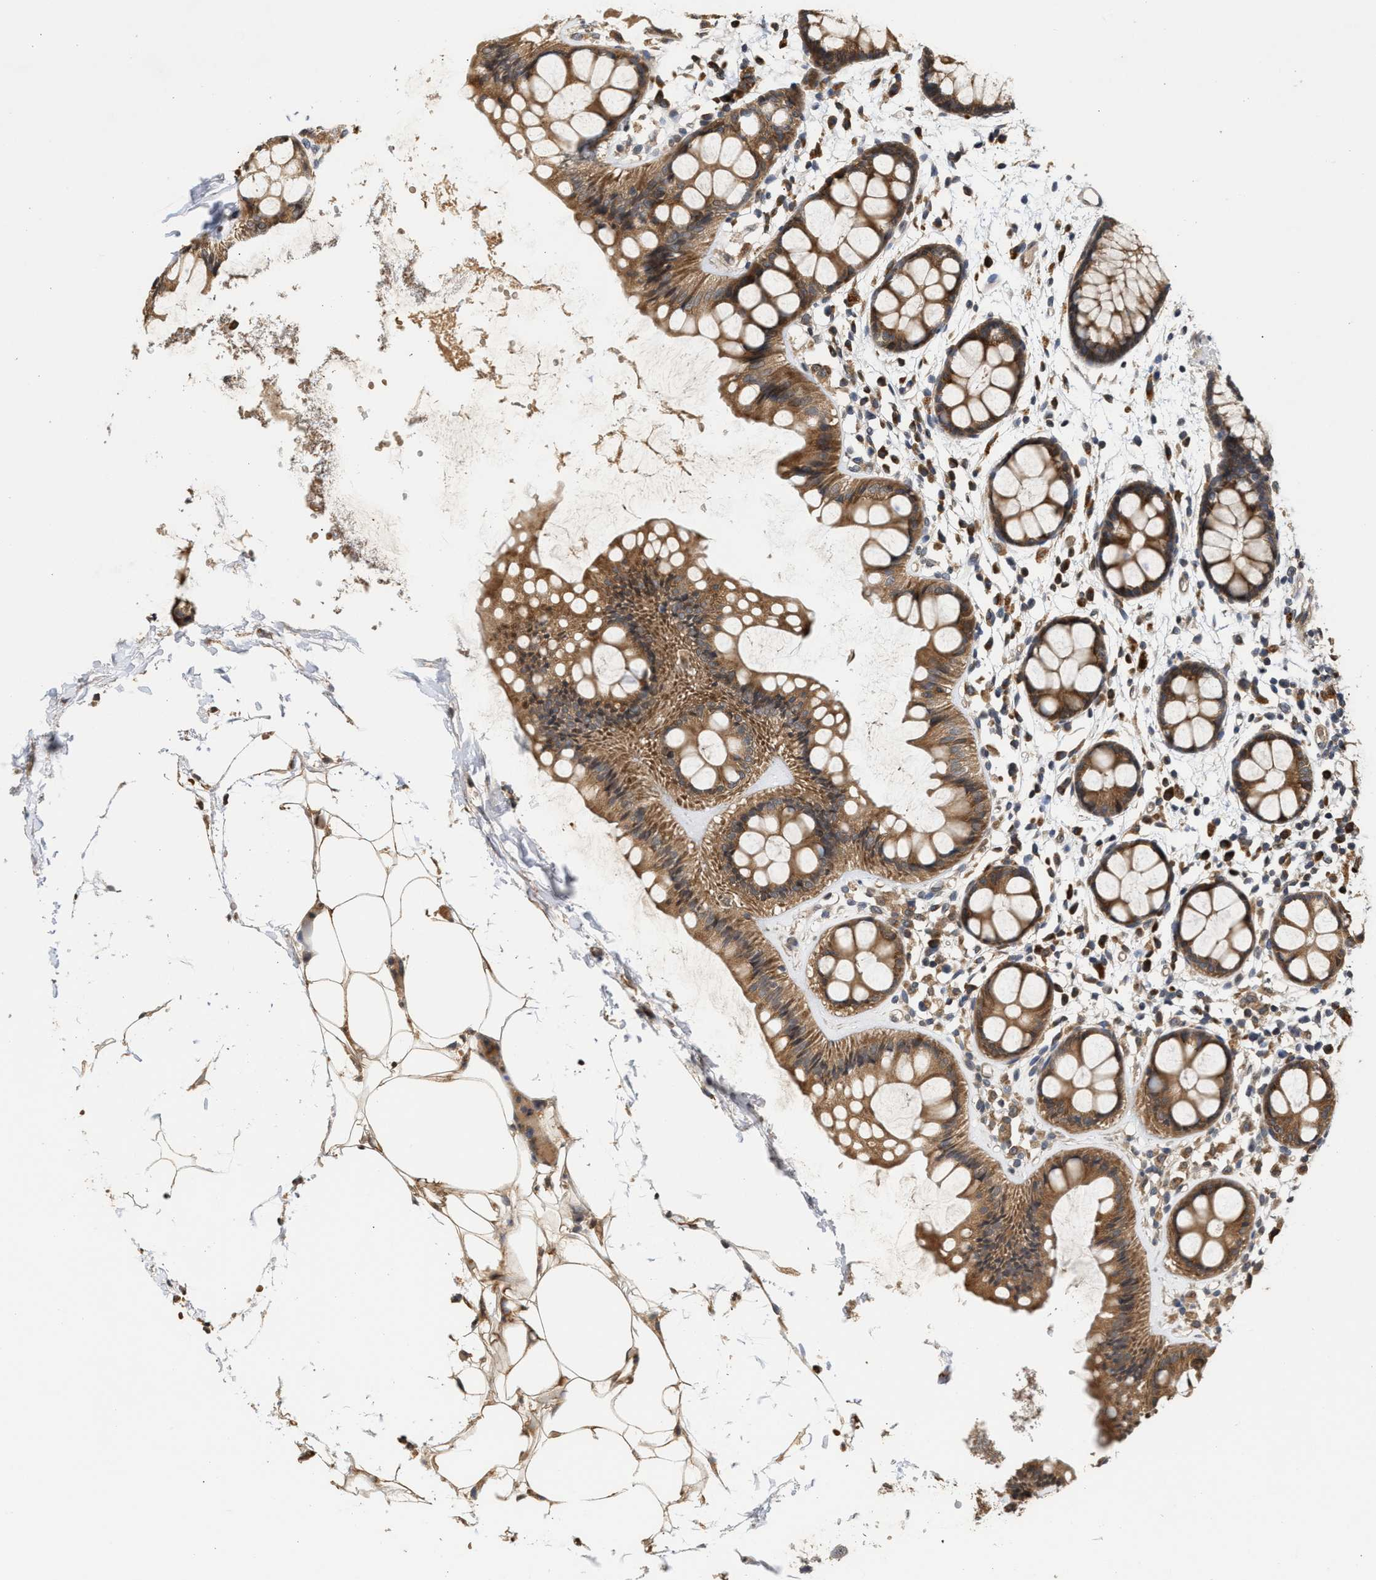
{"staining": {"intensity": "strong", "quantity": ">75%", "location": "cytoplasmic/membranous"}, "tissue": "rectum", "cell_type": "Glandular cells", "image_type": "normal", "snomed": [{"axis": "morphology", "description": "Normal tissue, NOS"}, {"axis": "topography", "description": "Rectum"}], "caption": "A brown stain labels strong cytoplasmic/membranous positivity of a protein in glandular cells of normal rectum. The staining was performed using DAB (3,3'-diaminobenzidine) to visualize the protein expression in brown, while the nuclei were stained in blue with hematoxylin (Magnification: 20x).", "gene": "SAR1A", "patient": {"sex": "female", "age": 66}}